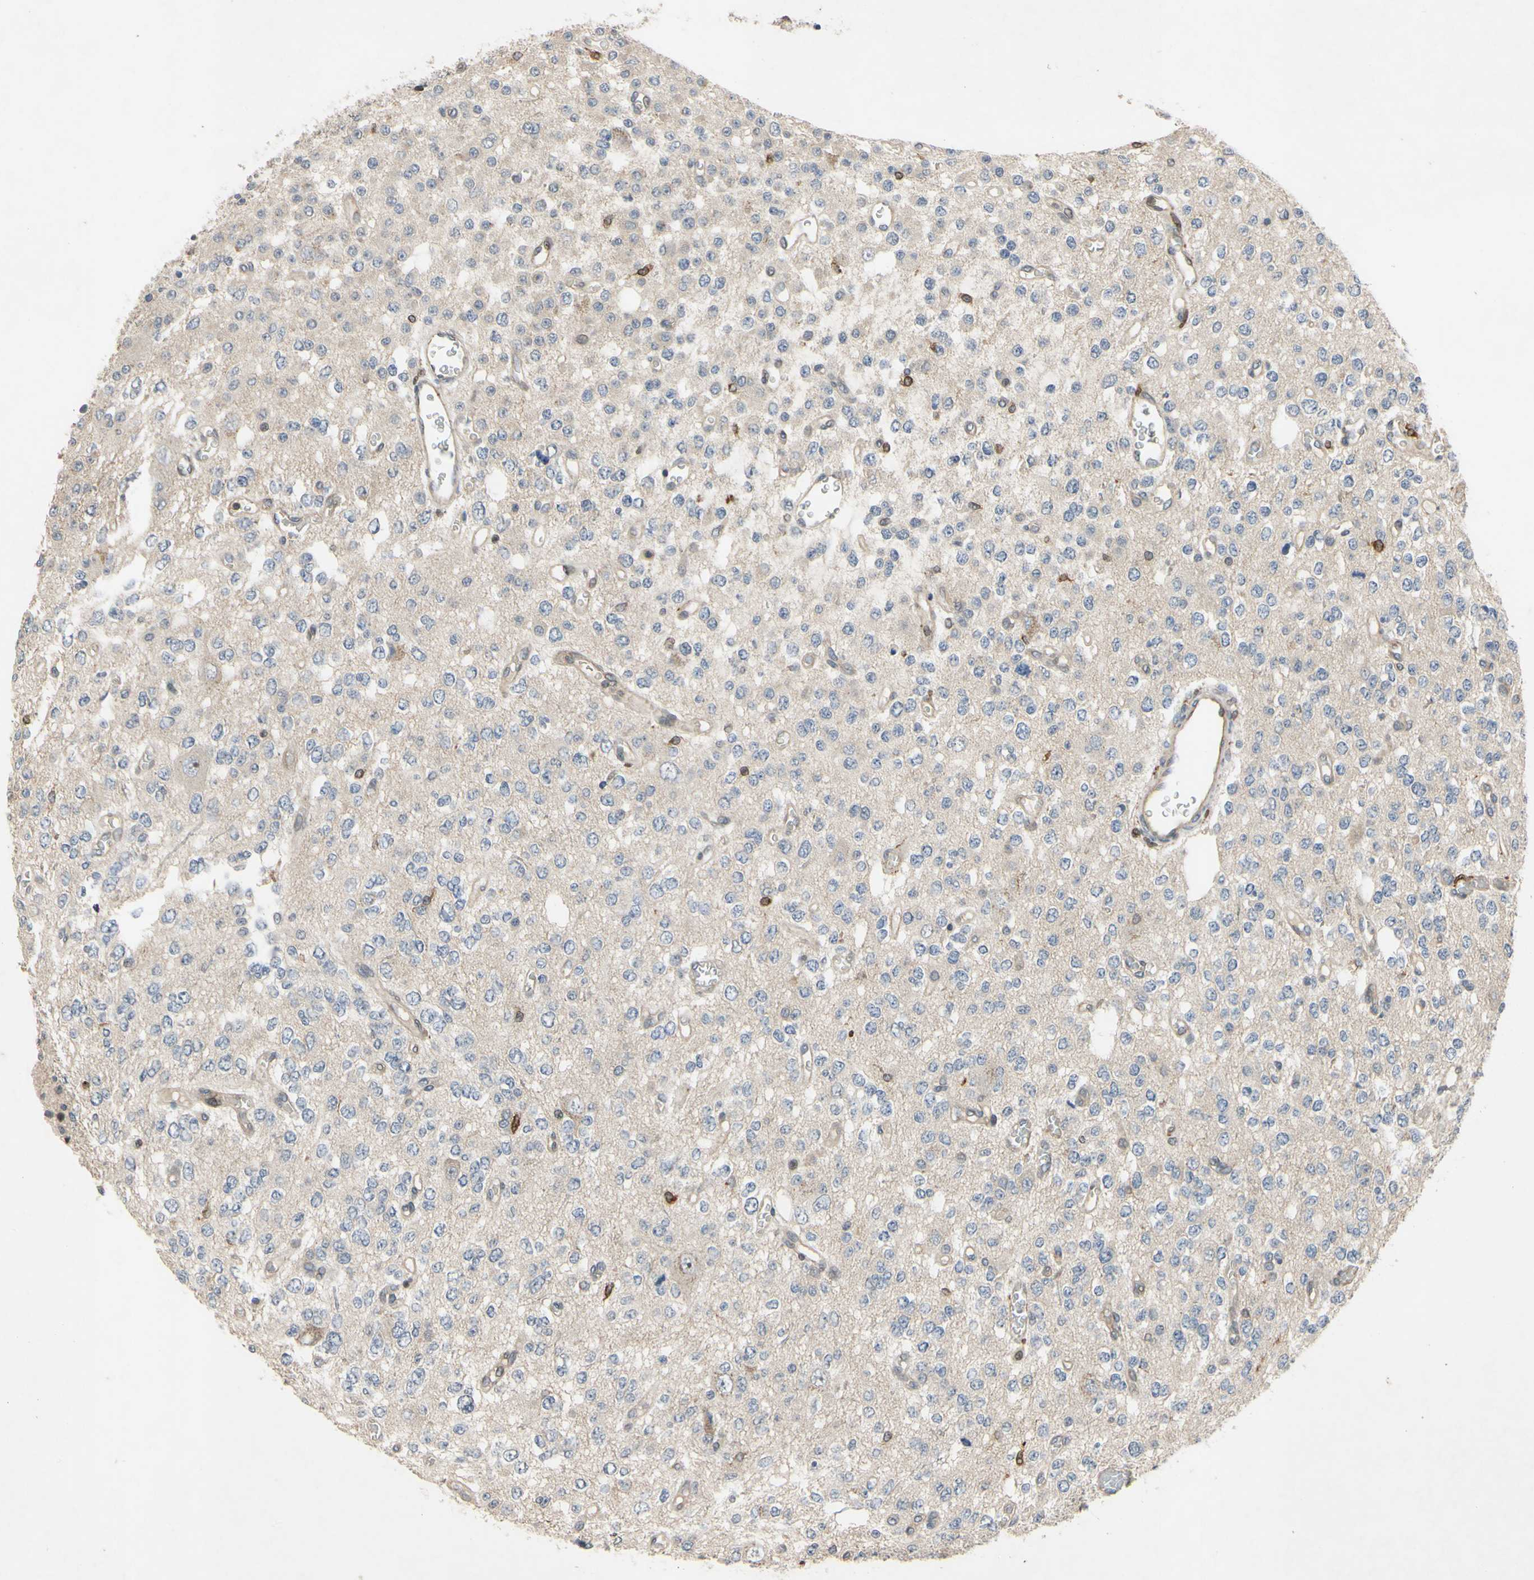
{"staining": {"intensity": "negative", "quantity": "none", "location": "none"}, "tissue": "glioma", "cell_type": "Tumor cells", "image_type": "cancer", "snomed": [{"axis": "morphology", "description": "Glioma, malignant, Low grade"}, {"axis": "topography", "description": "Brain"}], "caption": "Photomicrograph shows no significant protein staining in tumor cells of glioma. (Brightfield microscopy of DAB (3,3'-diaminobenzidine) IHC at high magnification).", "gene": "PLXNA2", "patient": {"sex": "male", "age": 38}}